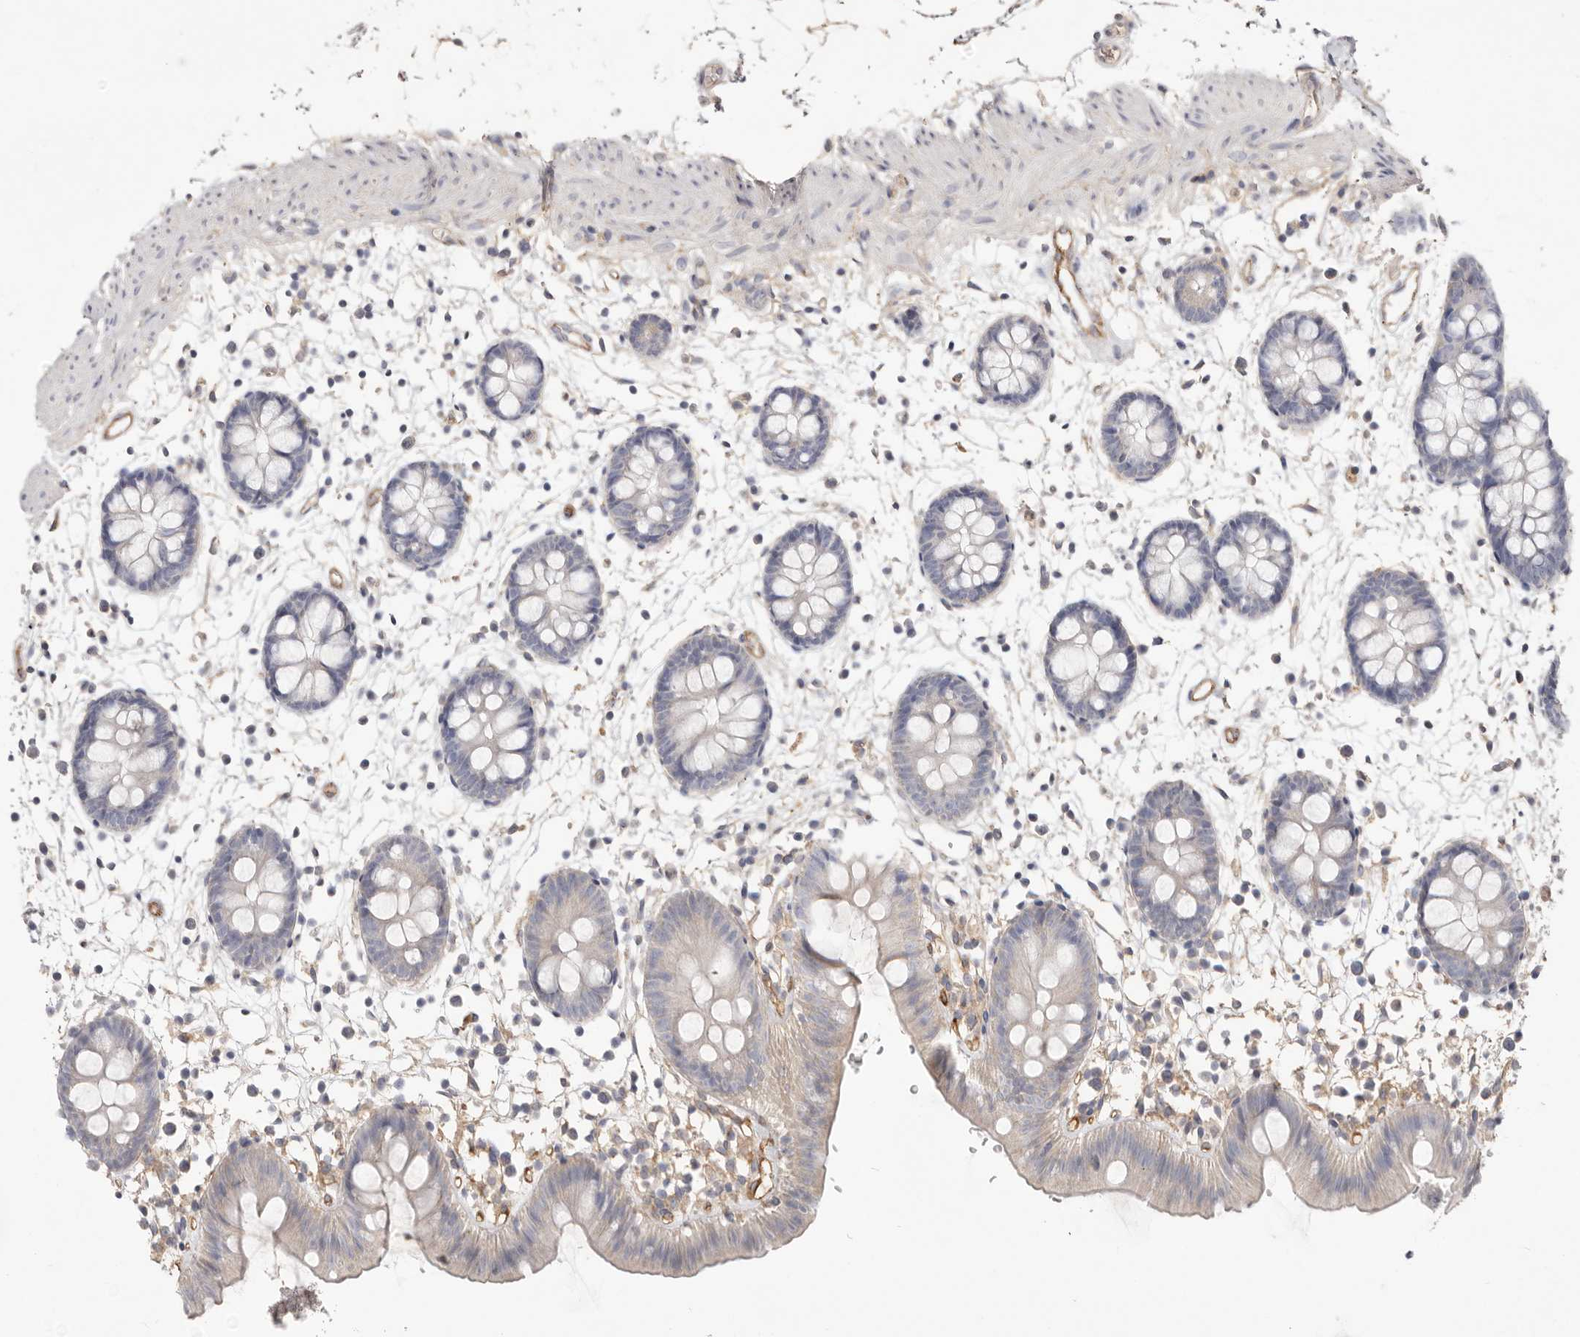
{"staining": {"intensity": "strong", "quantity": ">75%", "location": "cytoplasmic/membranous"}, "tissue": "colon", "cell_type": "Endothelial cells", "image_type": "normal", "snomed": [{"axis": "morphology", "description": "Normal tissue, NOS"}, {"axis": "topography", "description": "Colon"}], "caption": "Colon stained with immunohistochemistry (IHC) displays strong cytoplasmic/membranous staining in about >75% of endothelial cells.", "gene": "LRRC66", "patient": {"sex": "male", "age": 56}}